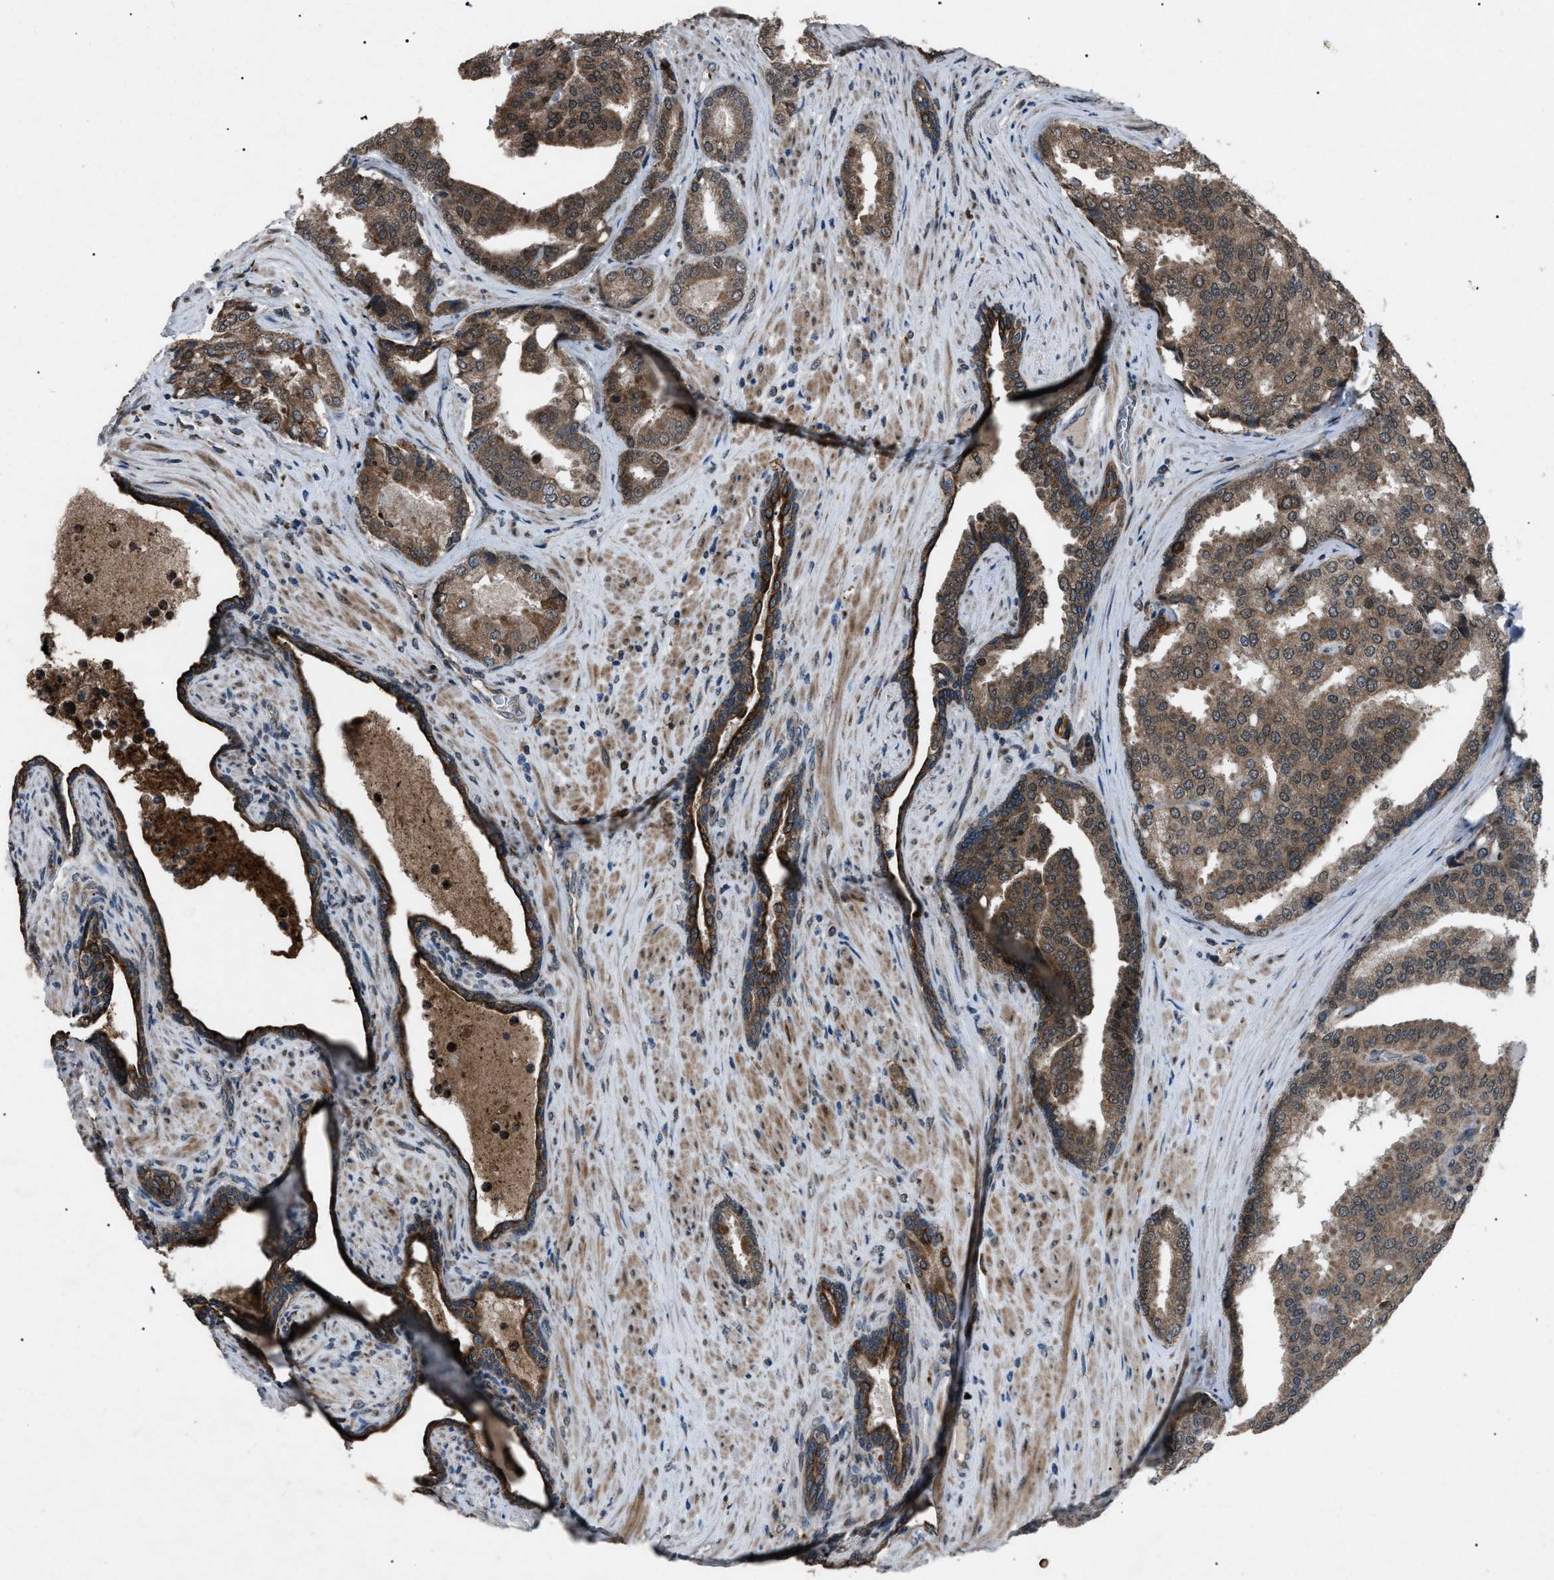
{"staining": {"intensity": "moderate", "quantity": ">75%", "location": "cytoplasmic/membranous"}, "tissue": "prostate cancer", "cell_type": "Tumor cells", "image_type": "cancer", "snomed": [{"axis": "morphology", "description": "Adenocarcinoma, High grade"}, {"axis": "topography", "description": "Prostate"}], "caption": "High-magnification brightfield microscopy of prostate high-grade adenocarcinoma stained with DAB (3,3'-diaminobenzidine) (brown) and counterstained with hematoxylin (blue). tumor cells exhibit moderate cytoplasmic/membranous positivity is identified in about>75% of cells.", "gene": "ZFAND2A", "patient": {"sex": "male", "age": 50}}